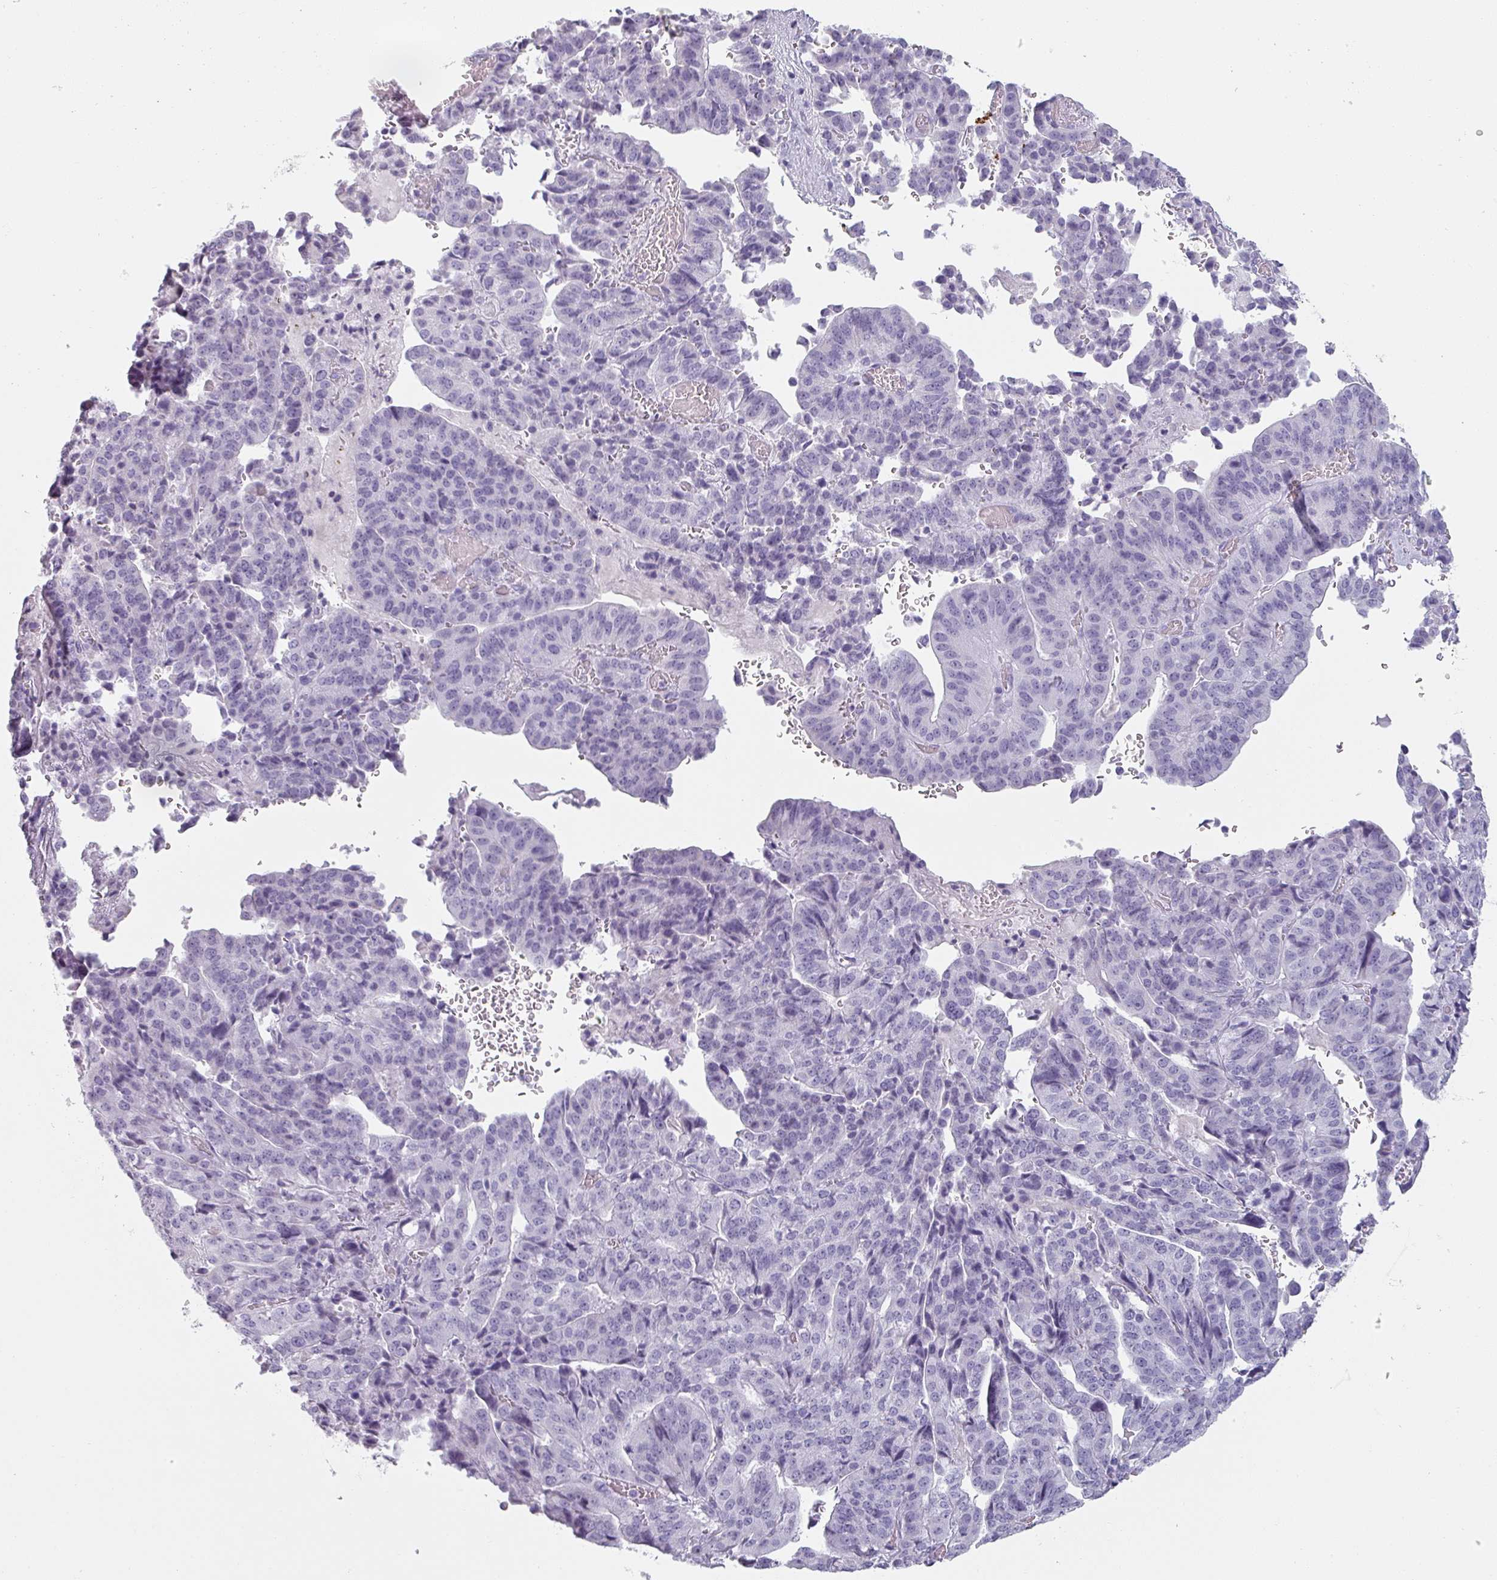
{"staining": {"intensity": "negative", "quantity": "none", "location": "none"}, "tissue": "stomach cancer", "cell_type": "Tumor cells", "image_type": "cancer", "snomed": [{"axis": "morphology", "description": "Adenocarcinoma, NOS"}, {"axis": "topography", "description": "Stomach"}], "caption": "An image of human stomach adenocarcinoma is negative for staining in tumor cells. The staining was performed using DAB (3,3'-diaminobenzidine) to visualize the protein expression in brown, while the nuclei were stained in blue with hematoxylin (Magnification: 20x).", "gene": "SFTPA1", "patient": {"sex": "male", "age": 48}}